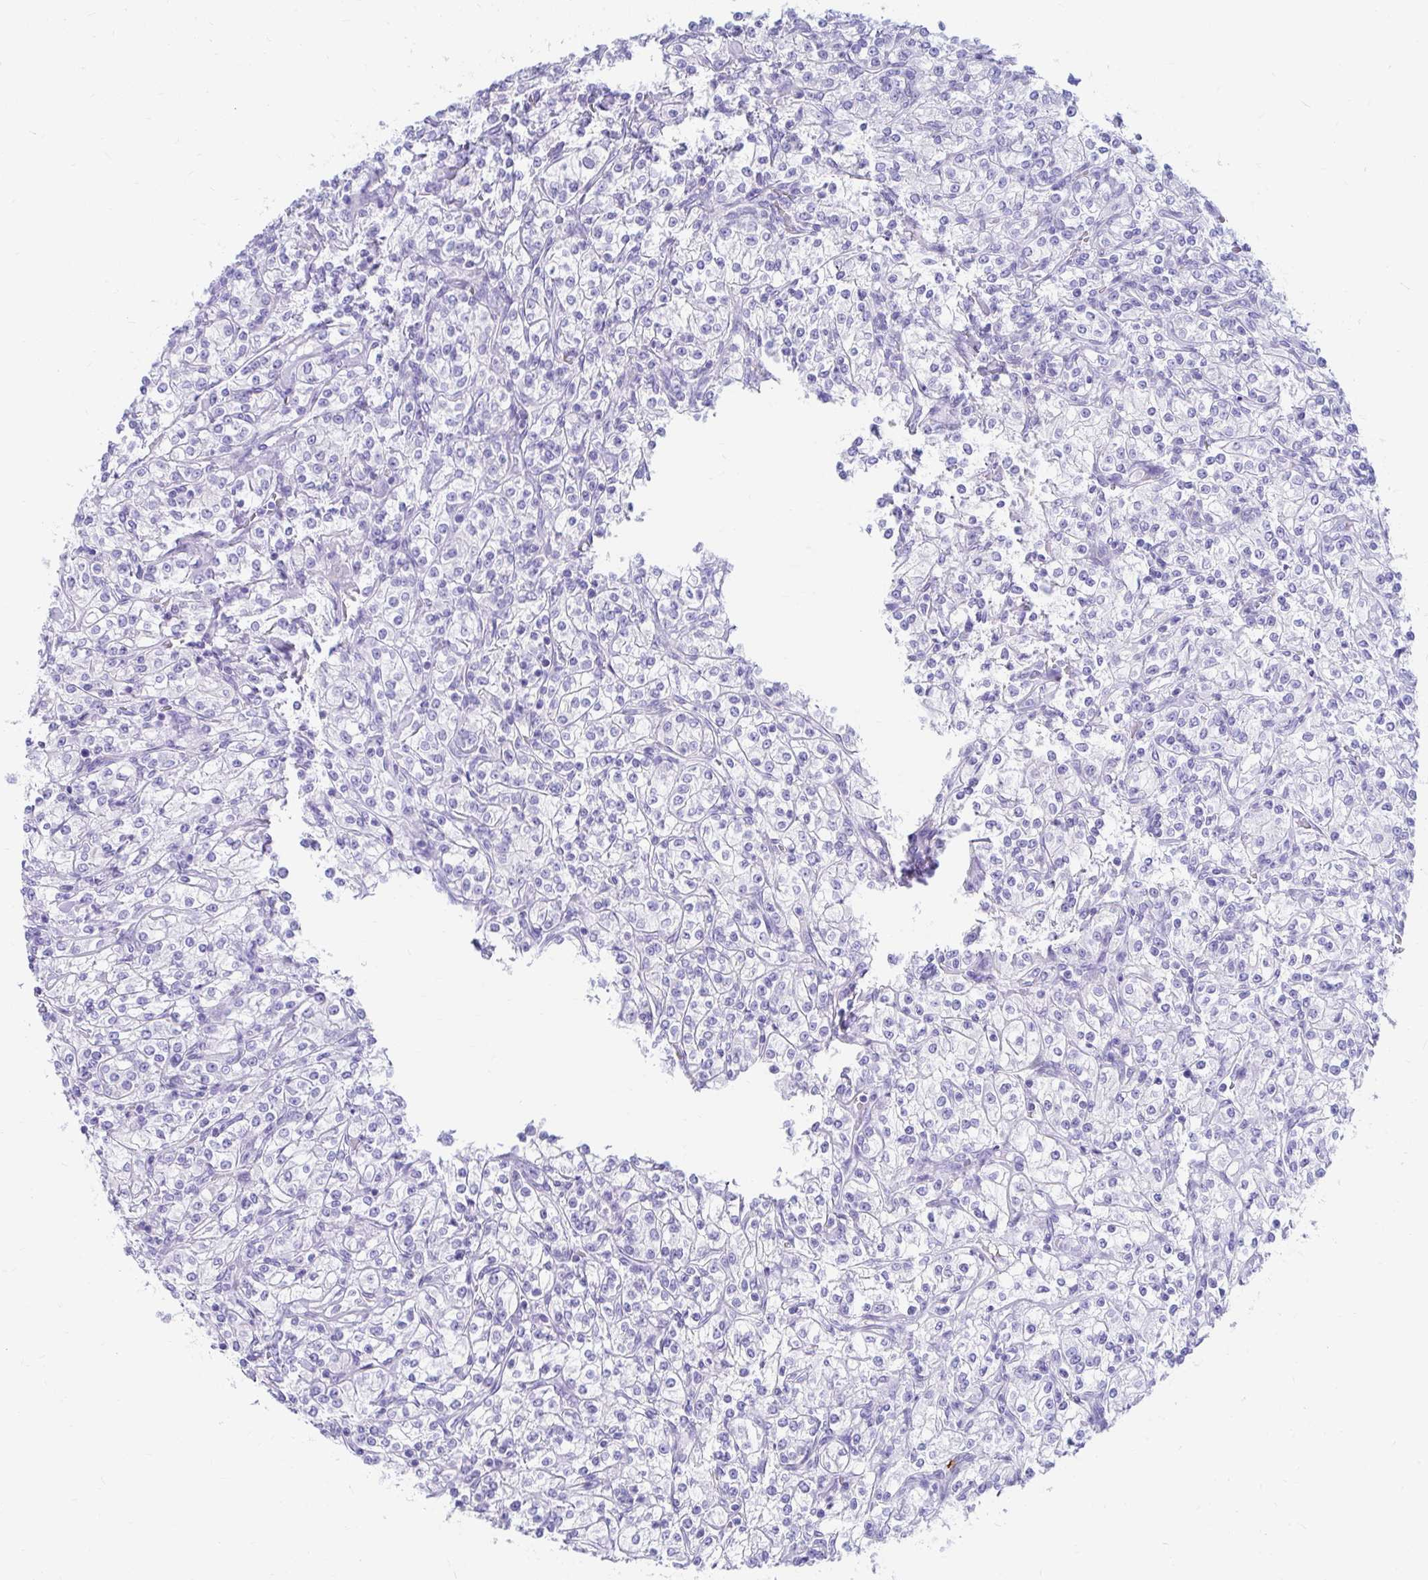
{"staining": {"intensity": "negative", "quantity": "none", "location": "none"}, "tissue": "renal cancer", "cell_type": "Tumor cells", "image_type": "cancer", "snomed": [{"axis": "morphology", "description": "Adenocarcinoma, NOS"}, {"axis": "topography", "description": "Kidney"}], "caption": "The immunohistochemistry image has no significant positivity in tumor cells of renal cancer (adenocarcinoma) tissue. The staining was performed using DAB to visualize the protein expression in brown, while the nuclei were stained in blue with hematoxylin (Magnification: 20x).", "gene": "NSG2", "patient": {"sex": "male", "age": 77}}